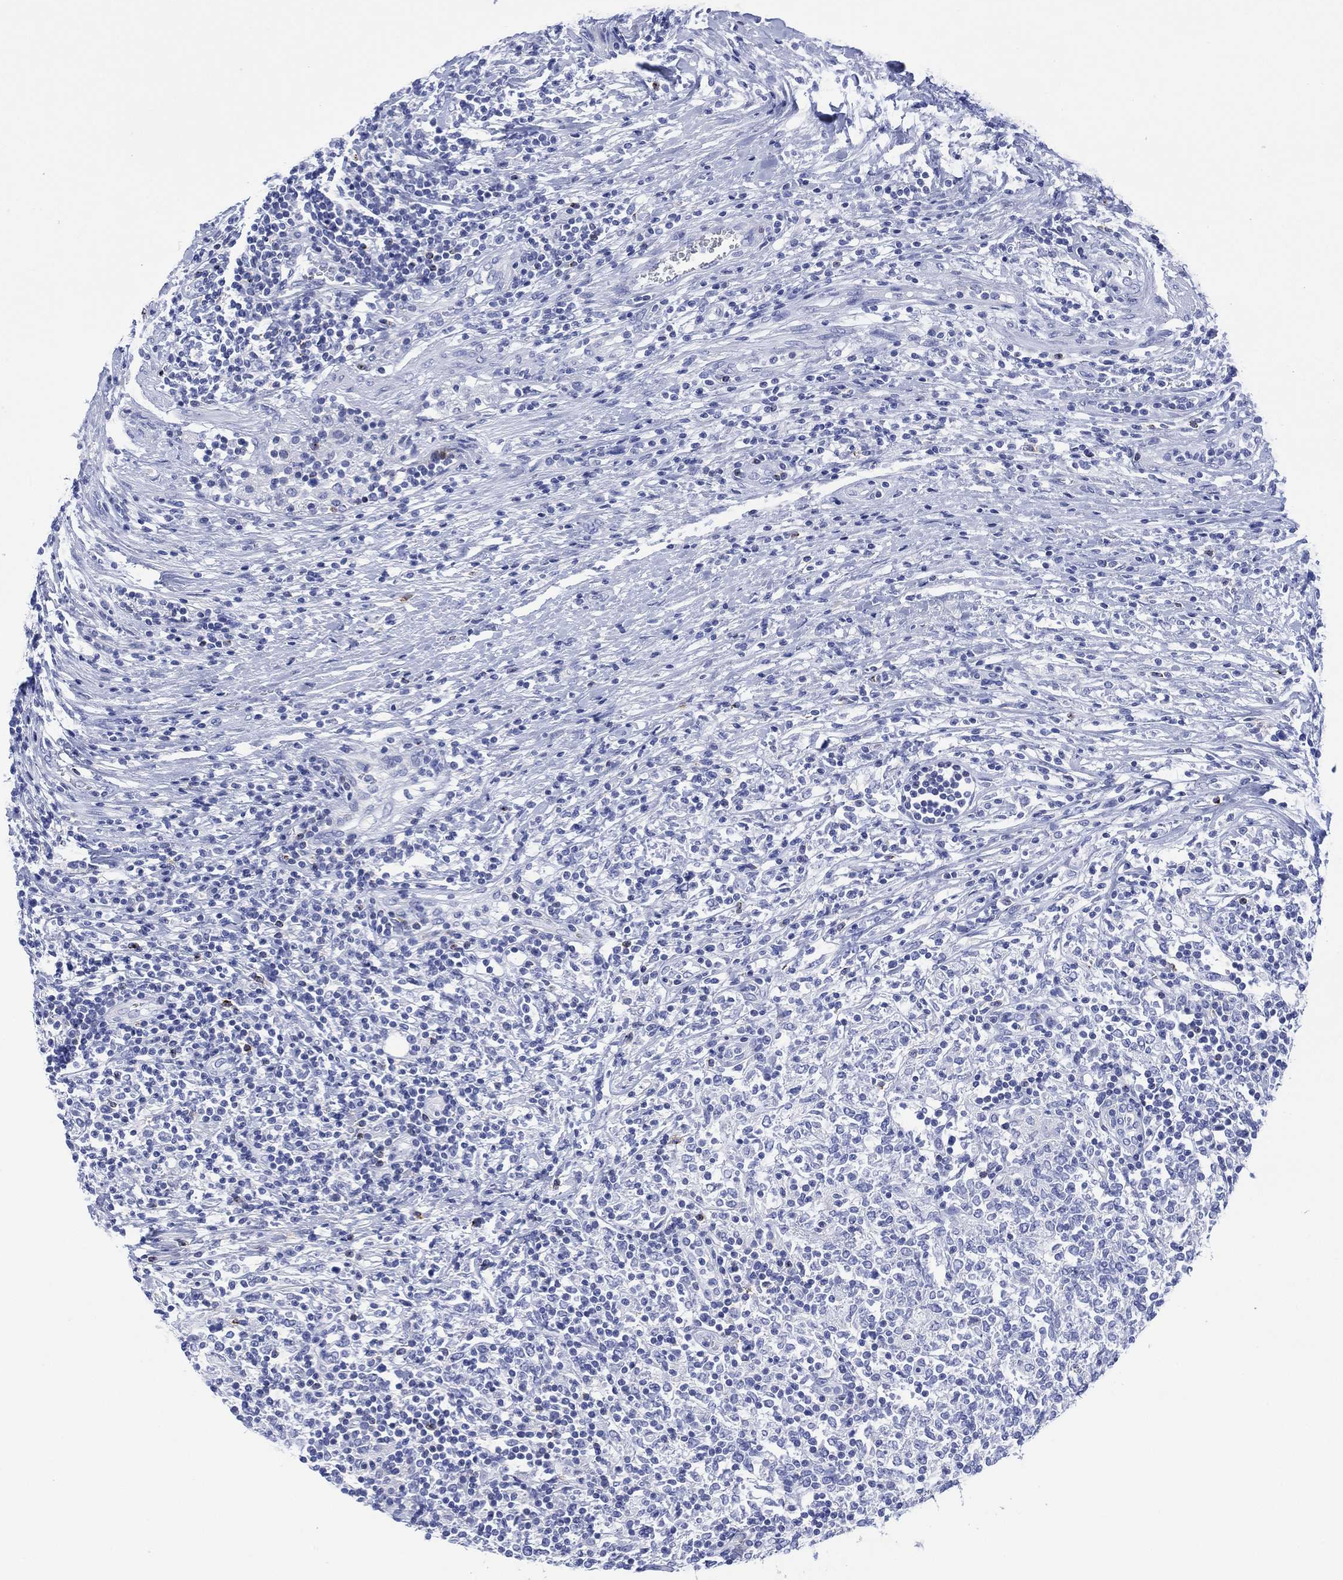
{"staining": {"intensity": "negative", "quantity": "none", "location": "none"}, "tissue": "lymphoma", "cell_type": "Tumor cells", "image_type": "cancer", "snomed": [{"axis": "morphology", "description": "Malignant lymphoma, non-Hodgkin's type, High grade"}, {"axis": "topography", "description": "Lymph node"}], "caption": "This is an immunohistochemistry photomicrograph of malignant lymphoma, non-Hodgkin's type (high-grade). There is no expression in tumor cells.", "gene": "DPP4", "patient": {"sex": "female", "age": 84}}